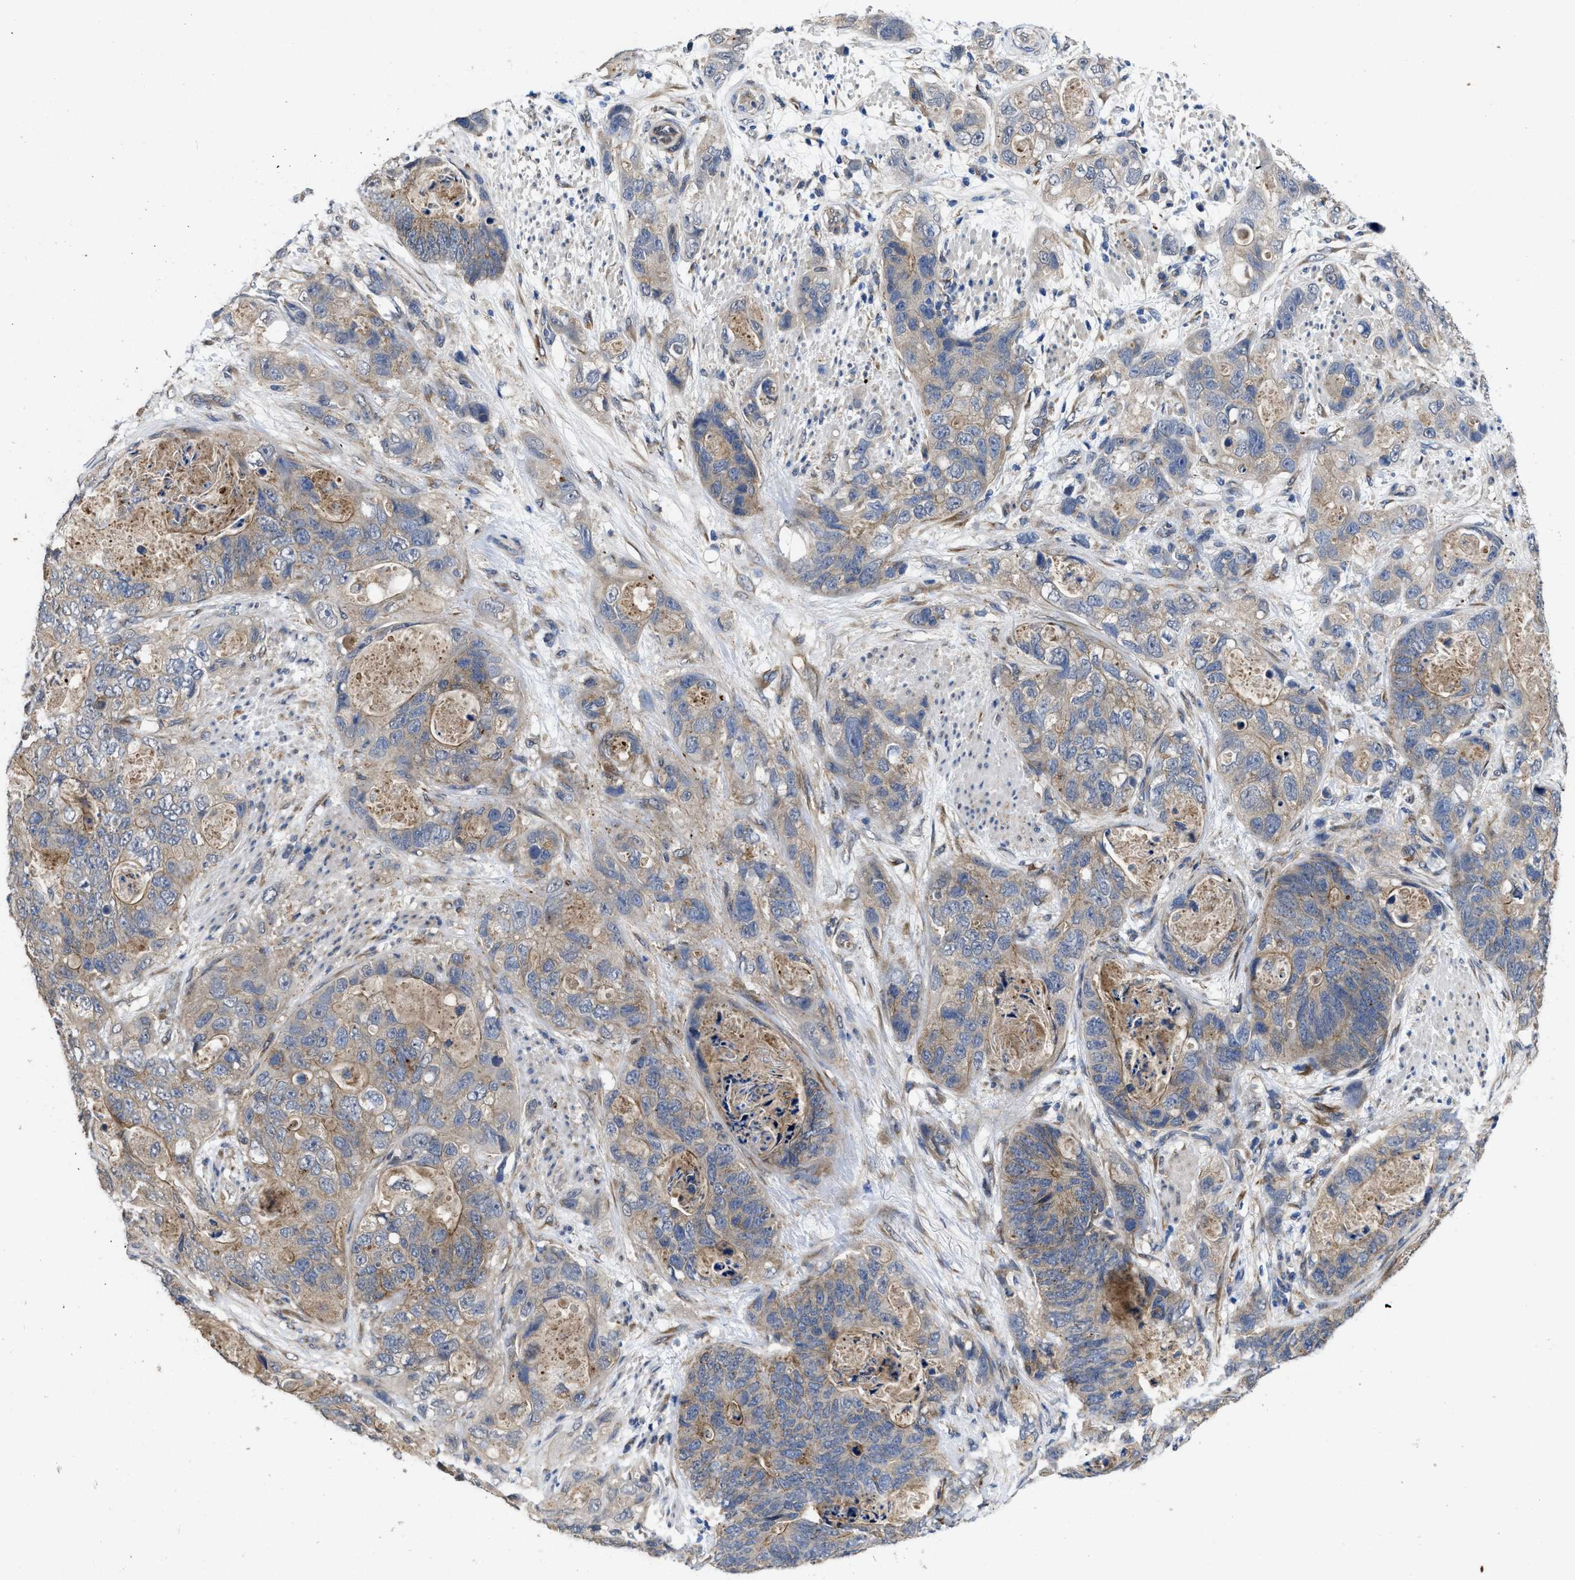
{"staining": {"intensity": "weak", "quantity": "25%-75%", "location": "cytoplasmic/membranous"}, "tissue": "stomach cancer", "cell_type": "Tumor cells", "image_type": "cancer", "snomed": [{"axis": "morphology", "description": "Adenocarcinoma, NOS"}, {"axis": "topography", "description": "Stomach"}], "caption": "IHC (DAB) staining of adenocarcinoma (stomach) exhibits weak cytoplasmic/membranous protein positivity in approximately 25%-75% of tumor cells. The staining is performed using DAB brown chromogen to label protein expression. The nuclei are counter-stained blue using hematoxylin.", "gene": "PKD2", "patient": {"sex": "female", "age": 89}}